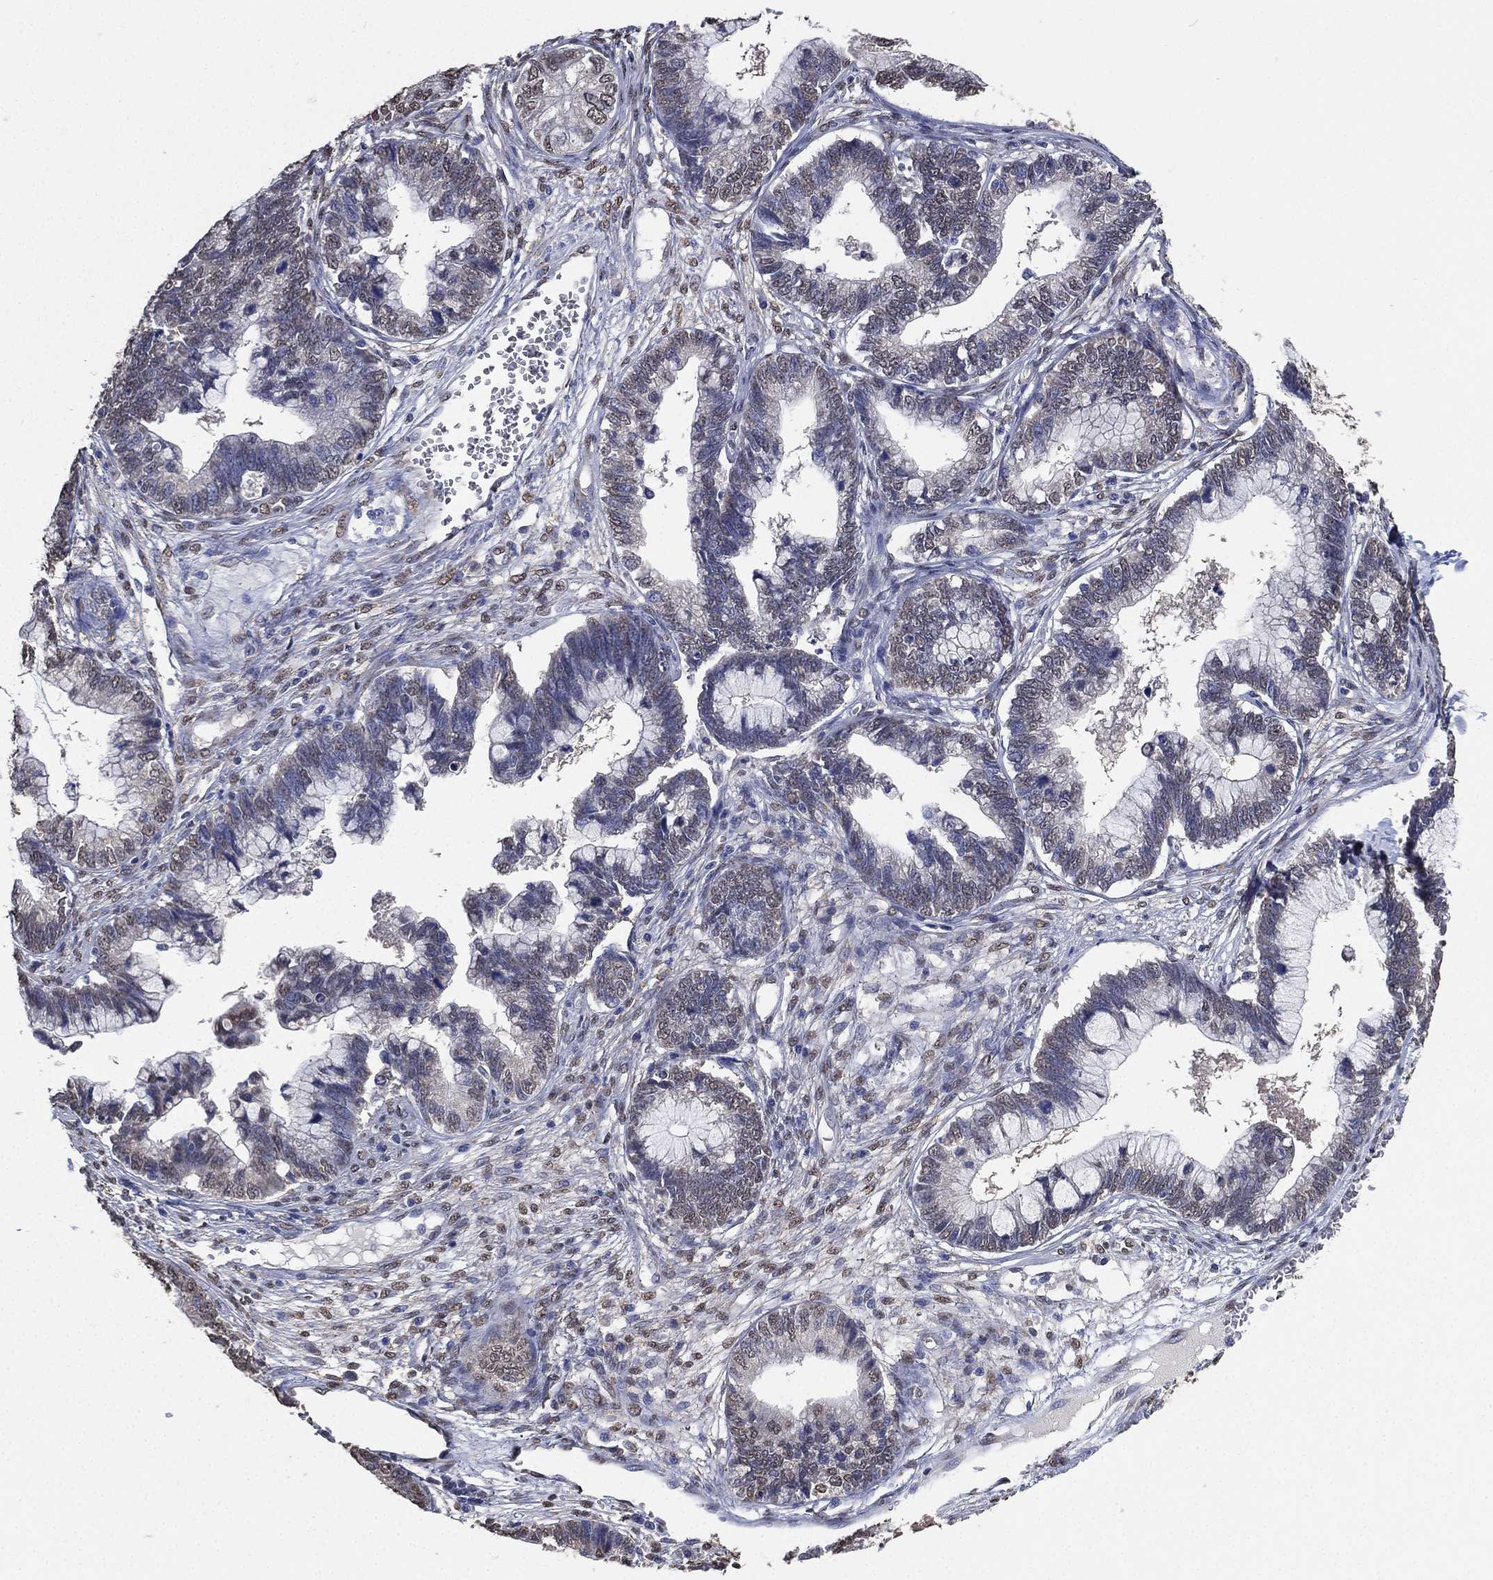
{"staining": {"intensity": "negative", "quantity": "none", "location": "none"}, "tissue": "cervical cancer", "cell_type": "Tumor cells", "image_type": "cancer", "snomed": [{"axis": "morphology", "description": "Adenocarcinoma, NOS"}, {"axis": "topography", "description": "Cervix"}], "caption": "Immunohistochemistry (IHC) image of neoplastic tissue: human adenocarcinoma (cervical) stained with DAB (3,3'-diaminobenzidine) demonstrates no significant protein staining in tumor cells.", "gene": "ALDH7A1", "patient": {"sex": "female", "age": 44}}